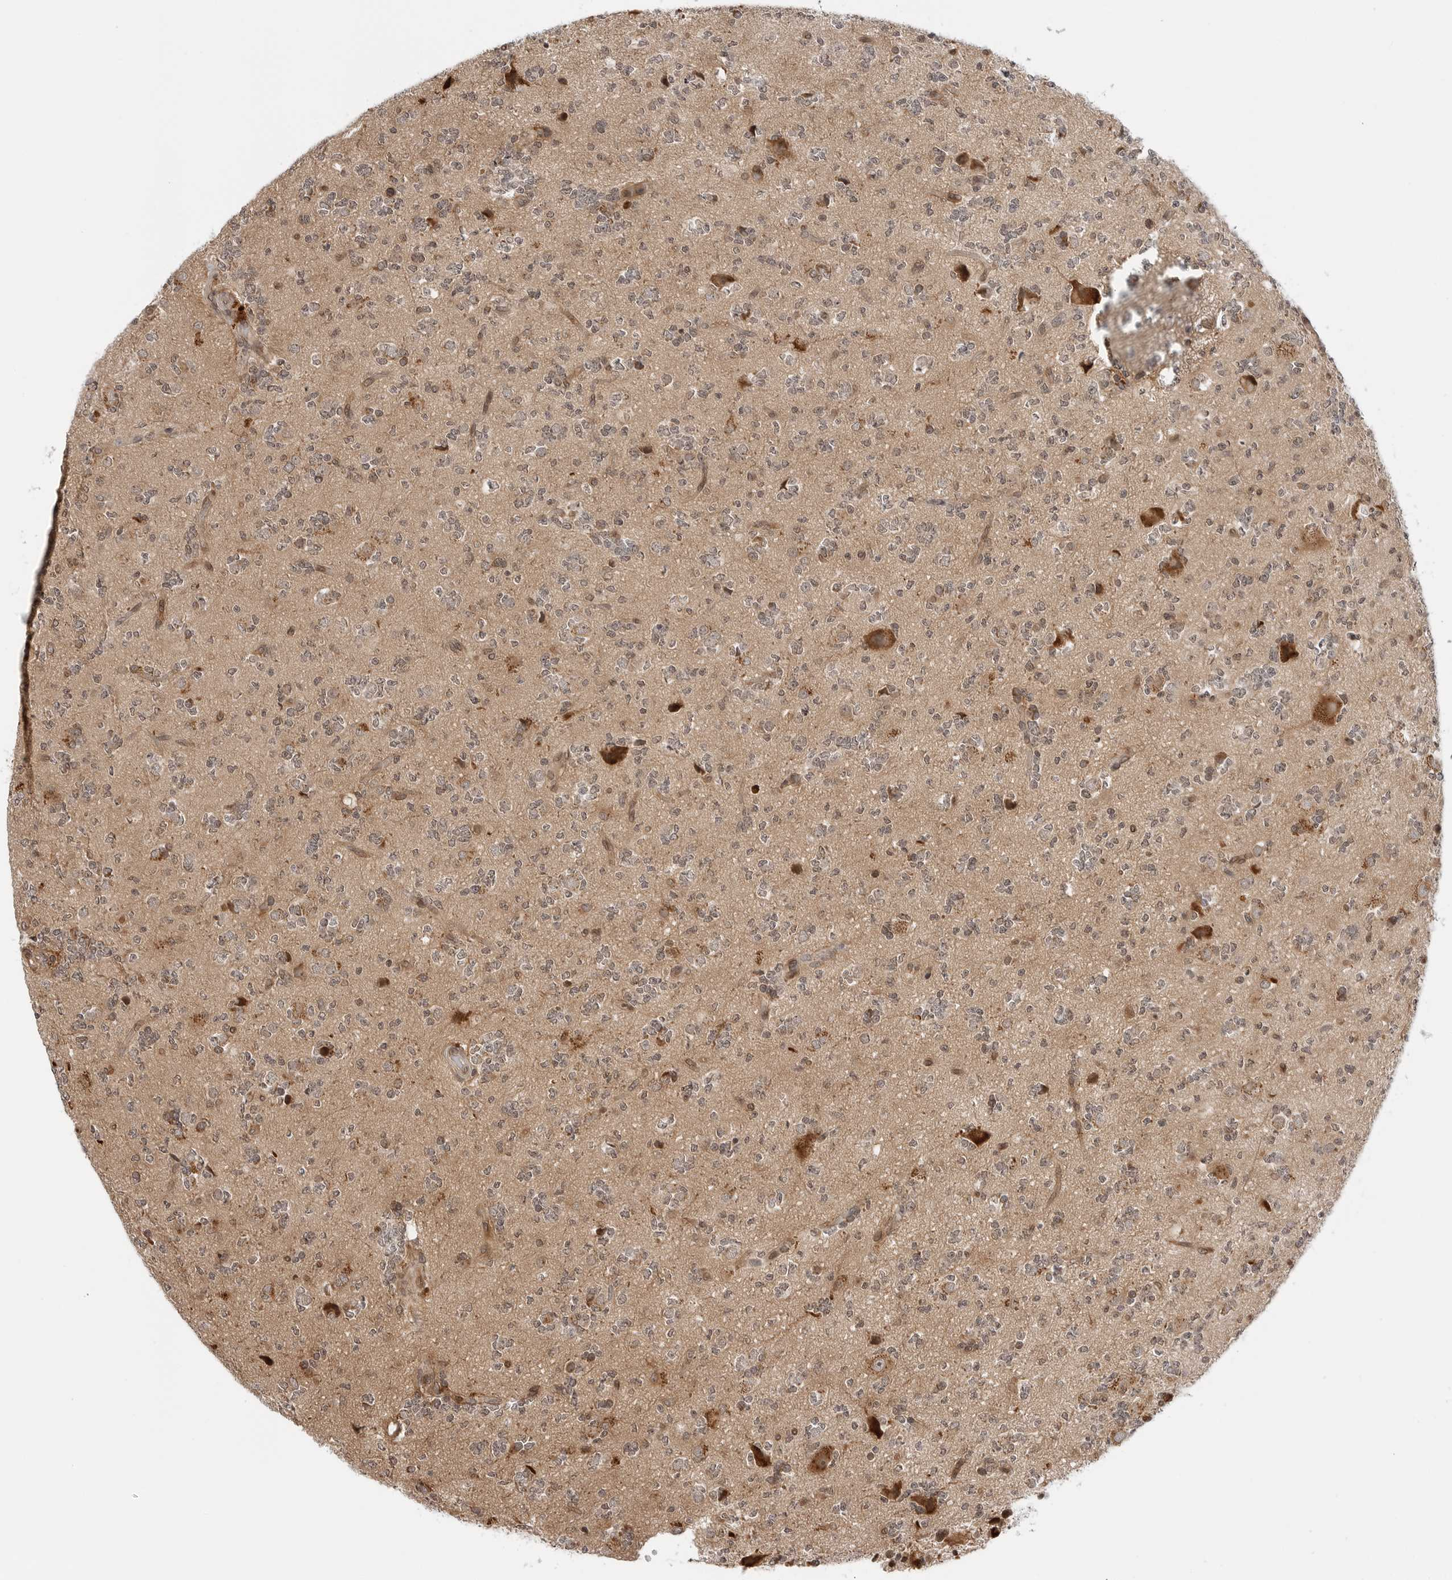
{"staining": {"intensity": "weak", "quantity": "25%-75%", "location": "cytoplasmic/membranous"}, "tissue": "glioma", "cell_type": "Tumor cells", "image_type": "cancer", "snomed": [{"axis": "morphology", "description": "Glioma, malignant, High grade"}, {"axis": "topography", "description": "Brain"}], "caption": "This is an image of immunohistochemistry (IHC) staining of malignant glioma (high-grade), which shows weak expression in the cytoplasmic/membranous of tumor cells.", "gene": "TIPRL", "patient": {"sex": "female", "age": 62}}